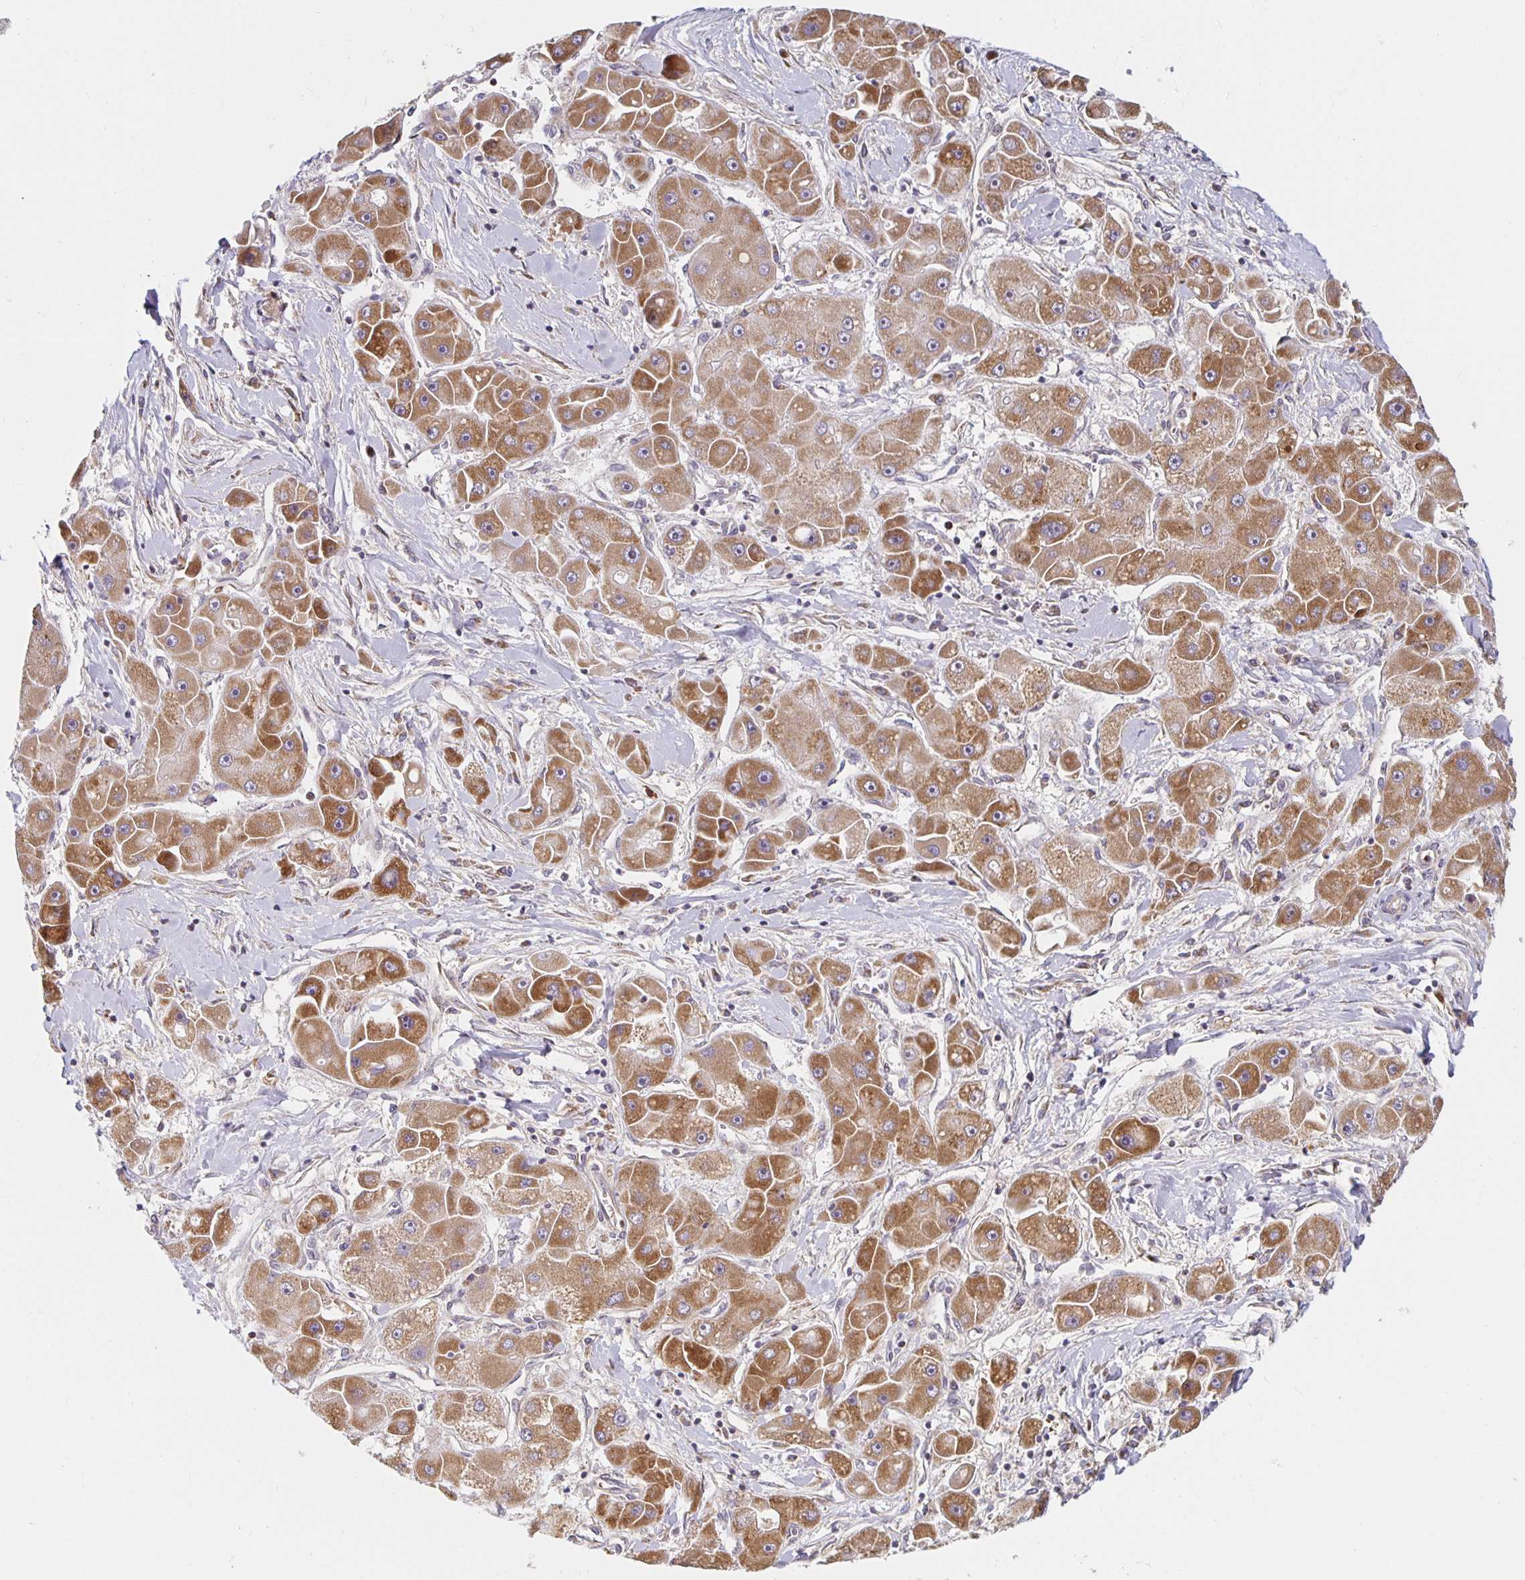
{"staining": {"intensity": "moderate", "quantity": ">75%", "location": "cytoplasmic/membranous"}, "tissue": "liver cancer", "cell_type": "Tumor cells", "image_type": "cancer", "snomed": [{"axis": "morphology", "description": "Carcinoma, Hepatocellular, NOS"}, {"axis": "topography", "description": "Liver"}], "caption": "Immunohistochemistry staining of liver cancer, which displays medium levels of moderate cytoplasmic/membranous expression in about >75% of tumor cells indicating moderate cytoplasmic/membranous protein expression. The staining was performed using DAB (3,3'-diaminobenzidine) (brown) for protein detection and nuclei were counterstained in hematoxylin (blue).", "gene": "MRPL28", "patient": {"sex": "male", "age": 24}}